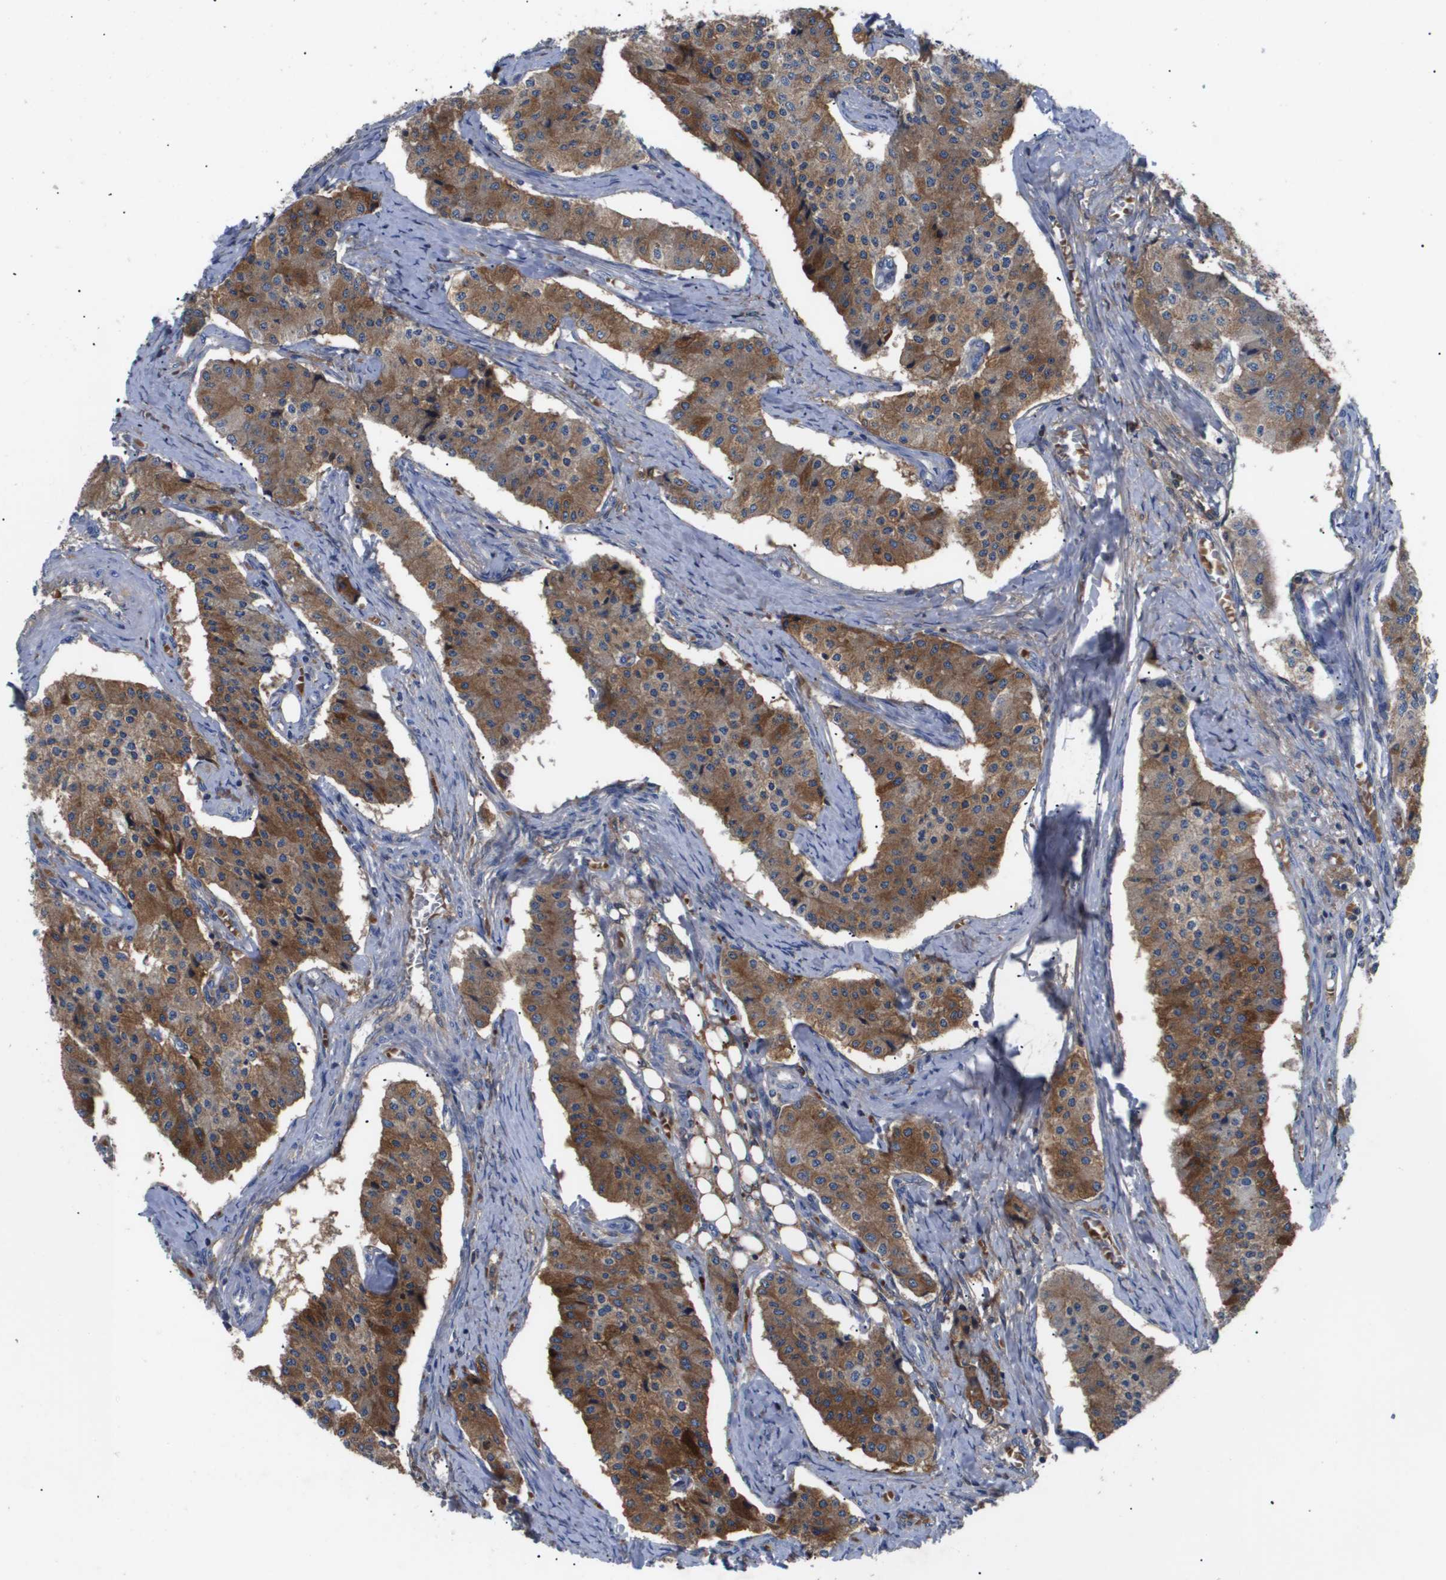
{"staining": {"intensity": "moderate", "quantity": ">75%", "location": "cytoplasmic/membranous"}, "tissue": "carcinoid", "cell_type": "Tumor cells", "image_type": "cancer", "snomed": [{"axis": "morphology", "description": "Carcinoid, malignant, NOS"}, {"axis": "topography", "description": "Colon"}], "caption": "Carcinoid tissue shows moderate cytoplasmic/membranous expression in approximately >75% of tumor cells, visualized by immunohistochemistry. The staining is performed using DAB (3,3'-diaminobenzidine) brown chromogen to label protein expression. The nuclei are counter-stained blue using hematoxylin.", "gene": "SERPINA6", "patient": {"sex": "female", "age": 52}}